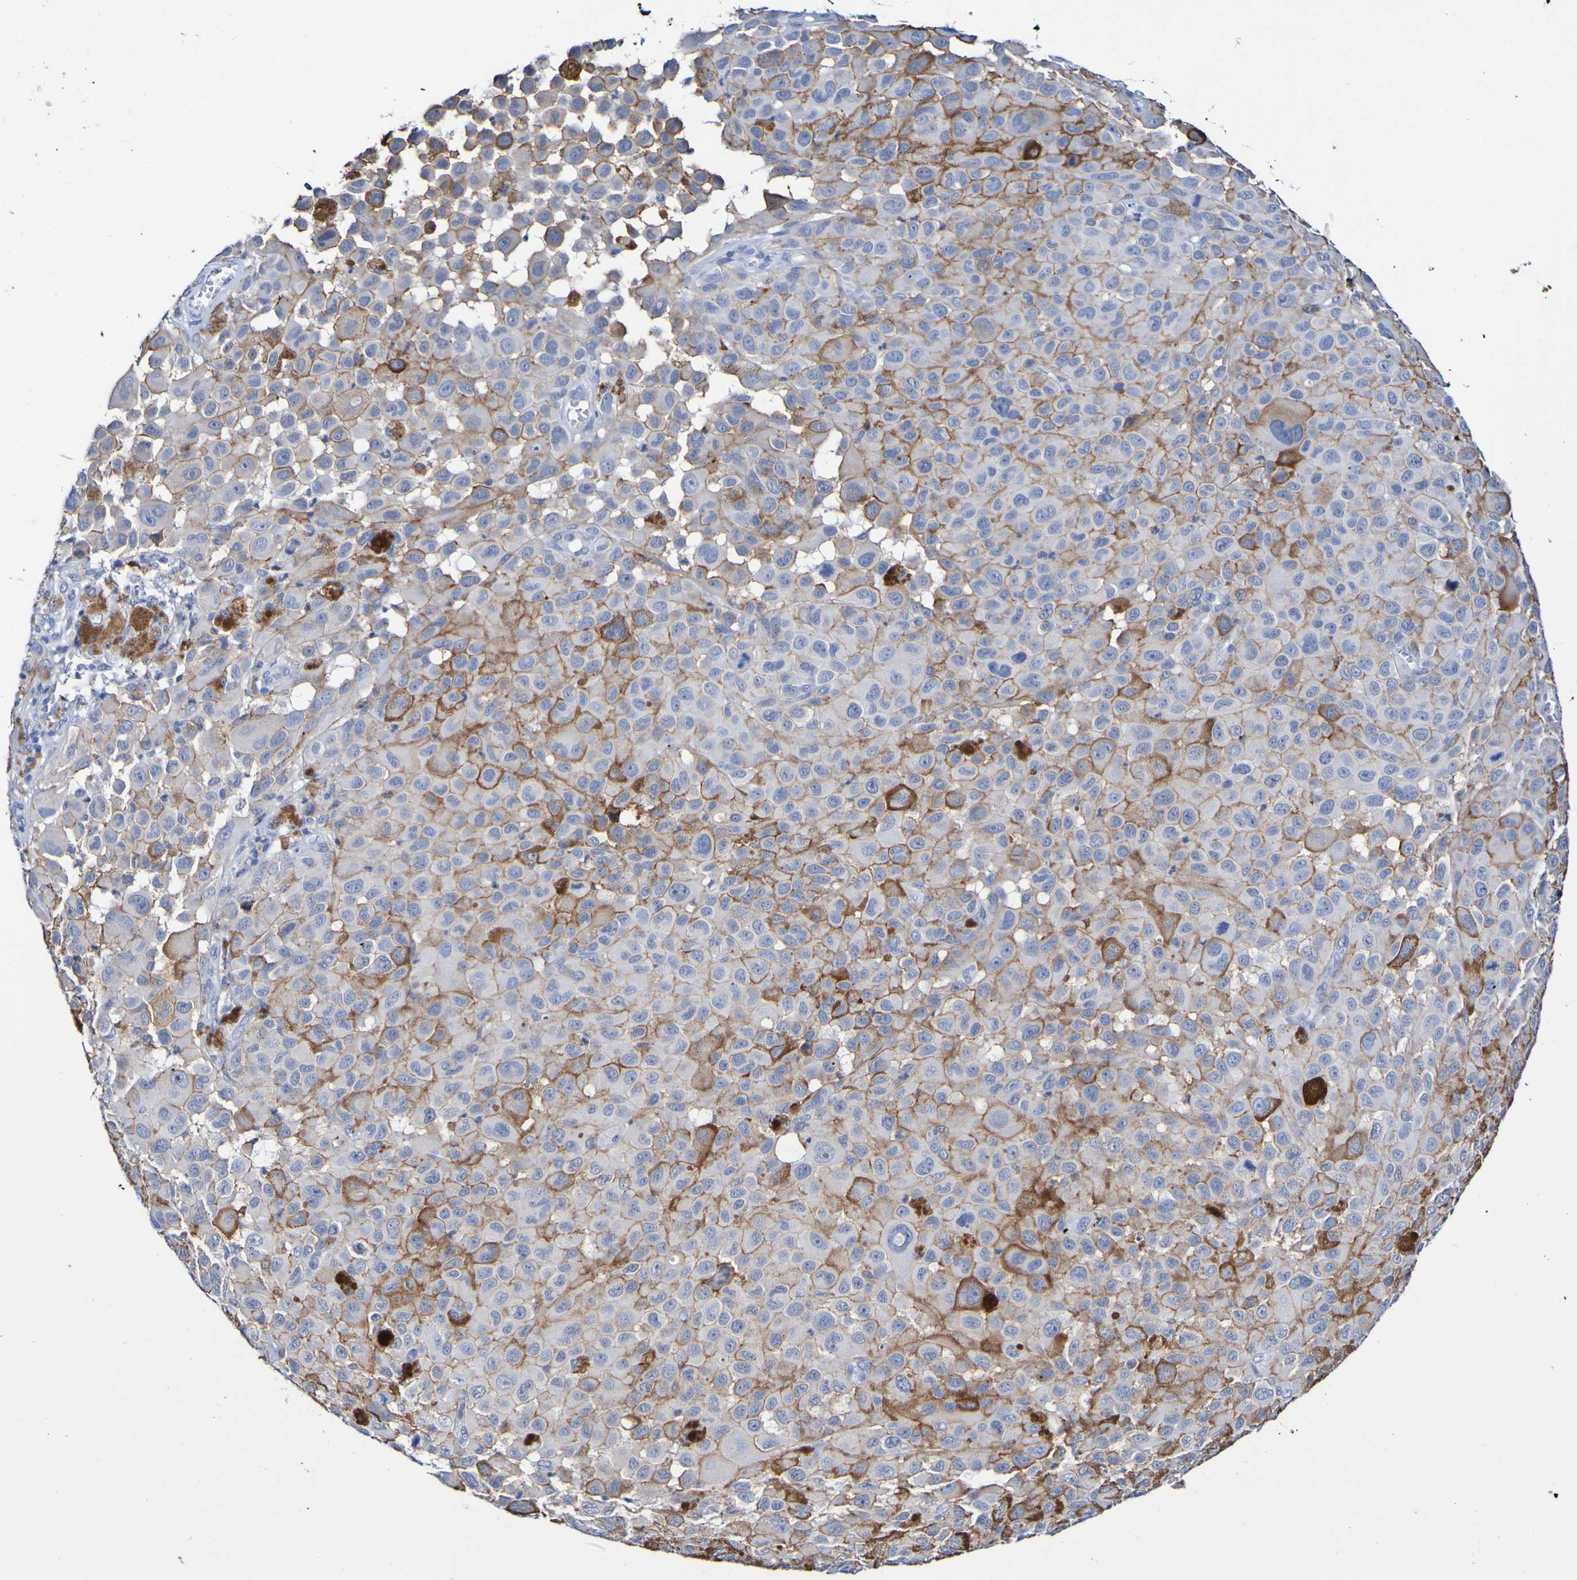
{"staining": {"intensity": "moderate", "quantity": "25%-75%", "location": "cytoplasmic/membranous"}, "tissue": "melanoma", "cell_type": "Tumor cells", "image_type": "cancer", "snomed": [{"axis": "morphology", "description": "Malignant melanoma, NOS"}, {"axis": "topography", "description": "Skin"}], "caption": "Protein expression by immunohistochemistry (IHC) reveals moderate cytoplasmic/membranous staining in approximately 25%-75% of tumor cells in malignant melanoma.", "gene": "SGCB", "patient": {"sex": "male", "age": 96}}